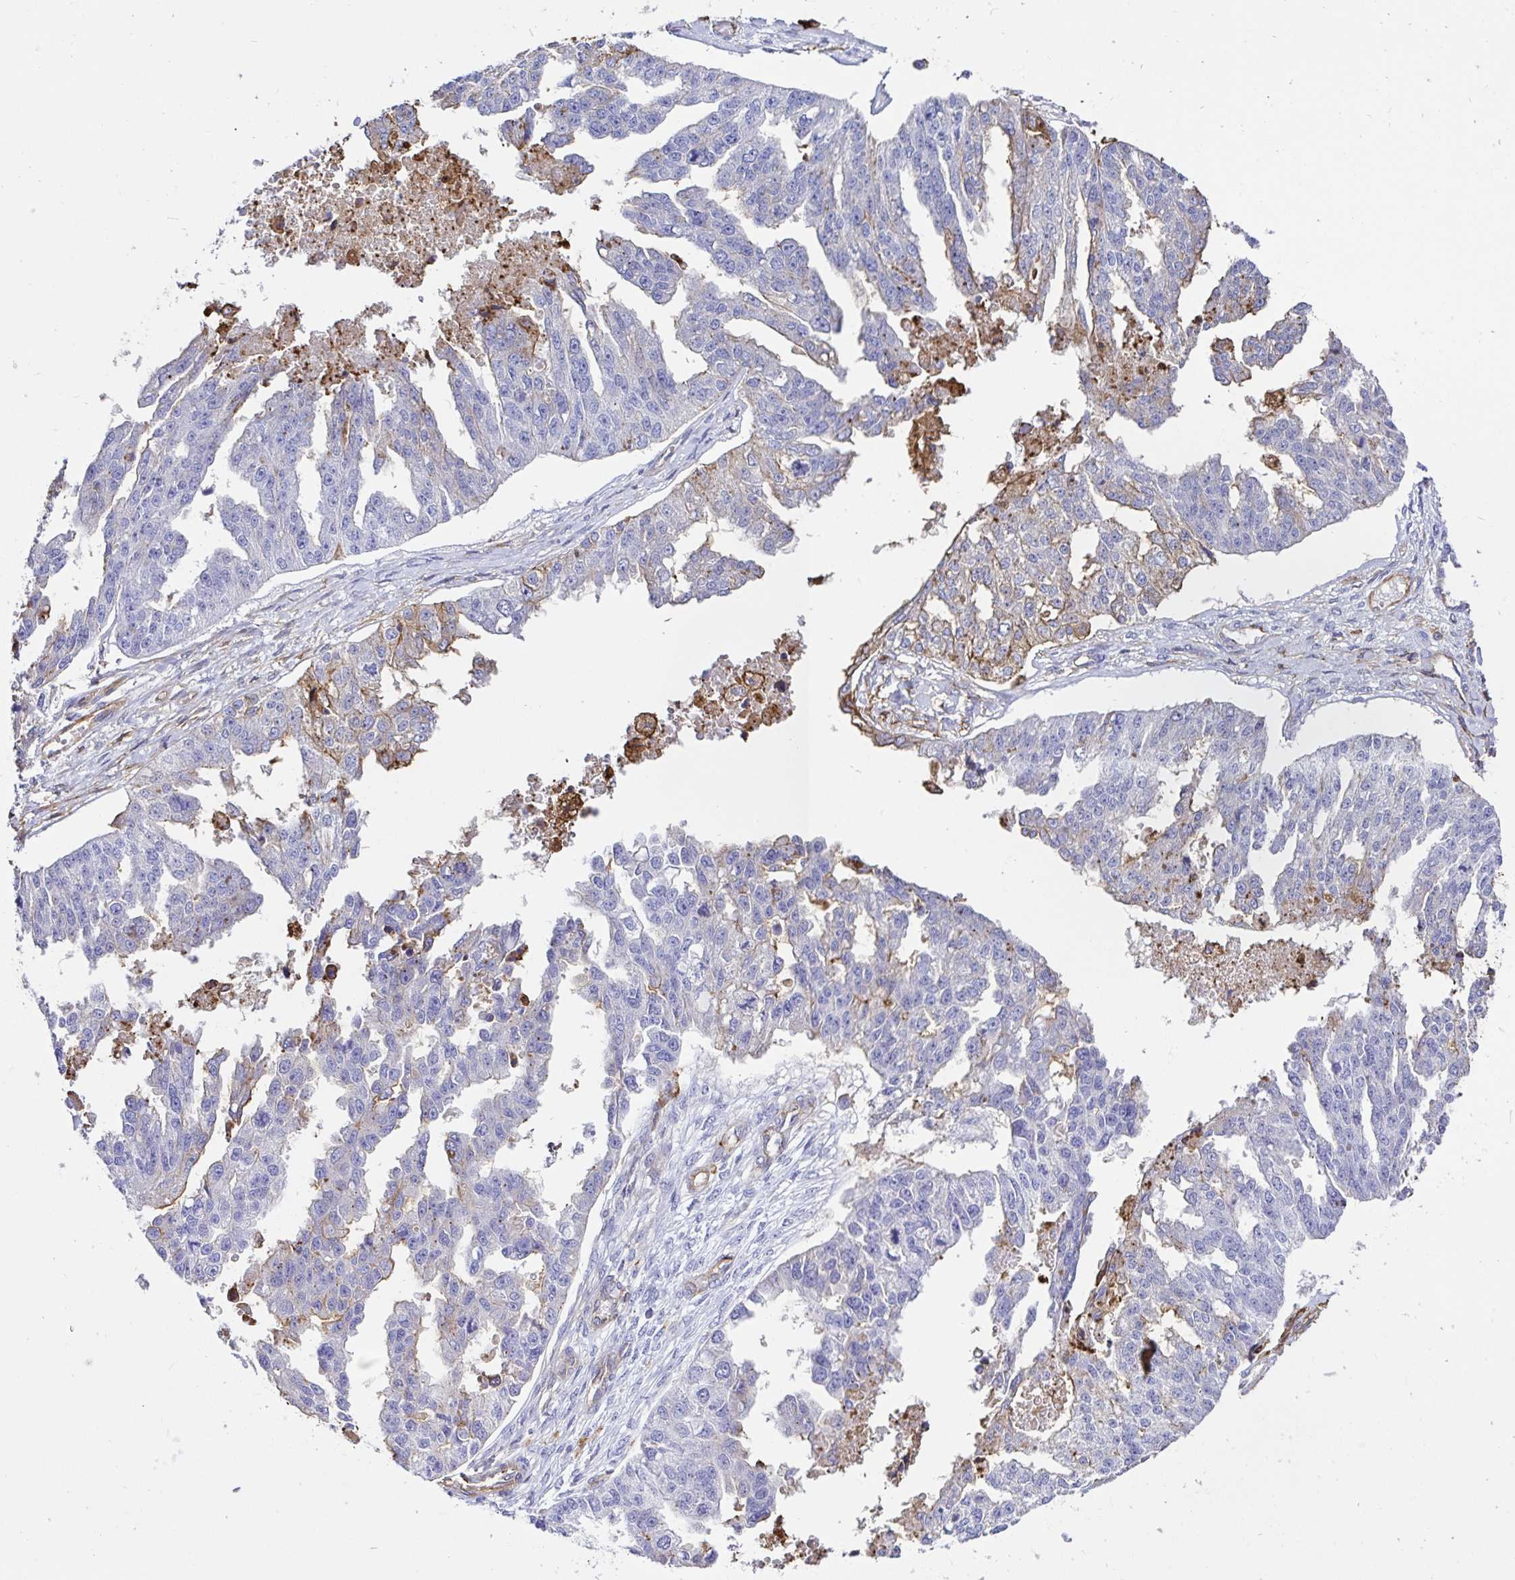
{"staining": {"intensity": "negative", "quantity": "none", "location": "none"}, "tissue": "ovarian cancer", "cell_type": "Tumor cells", "image_type": "cancer", "snomed": [{"axis": "morphology", "description": "Cystadenocarcinoma, serous, NOS"}, {"axis": "topography", "description": "Ovary"}], "caption": "Immunohistochemistry (IHC) photomicrograph of neoplastic tissue: human ovarian serous cystadenocarcinoma stained with DAB exhibits no significant protein expression in tumor cells. (IHC, brightfield microscopy, high magnification).", "gene": "ANXA2", "patient": {"sex": "female", "age": 58}}